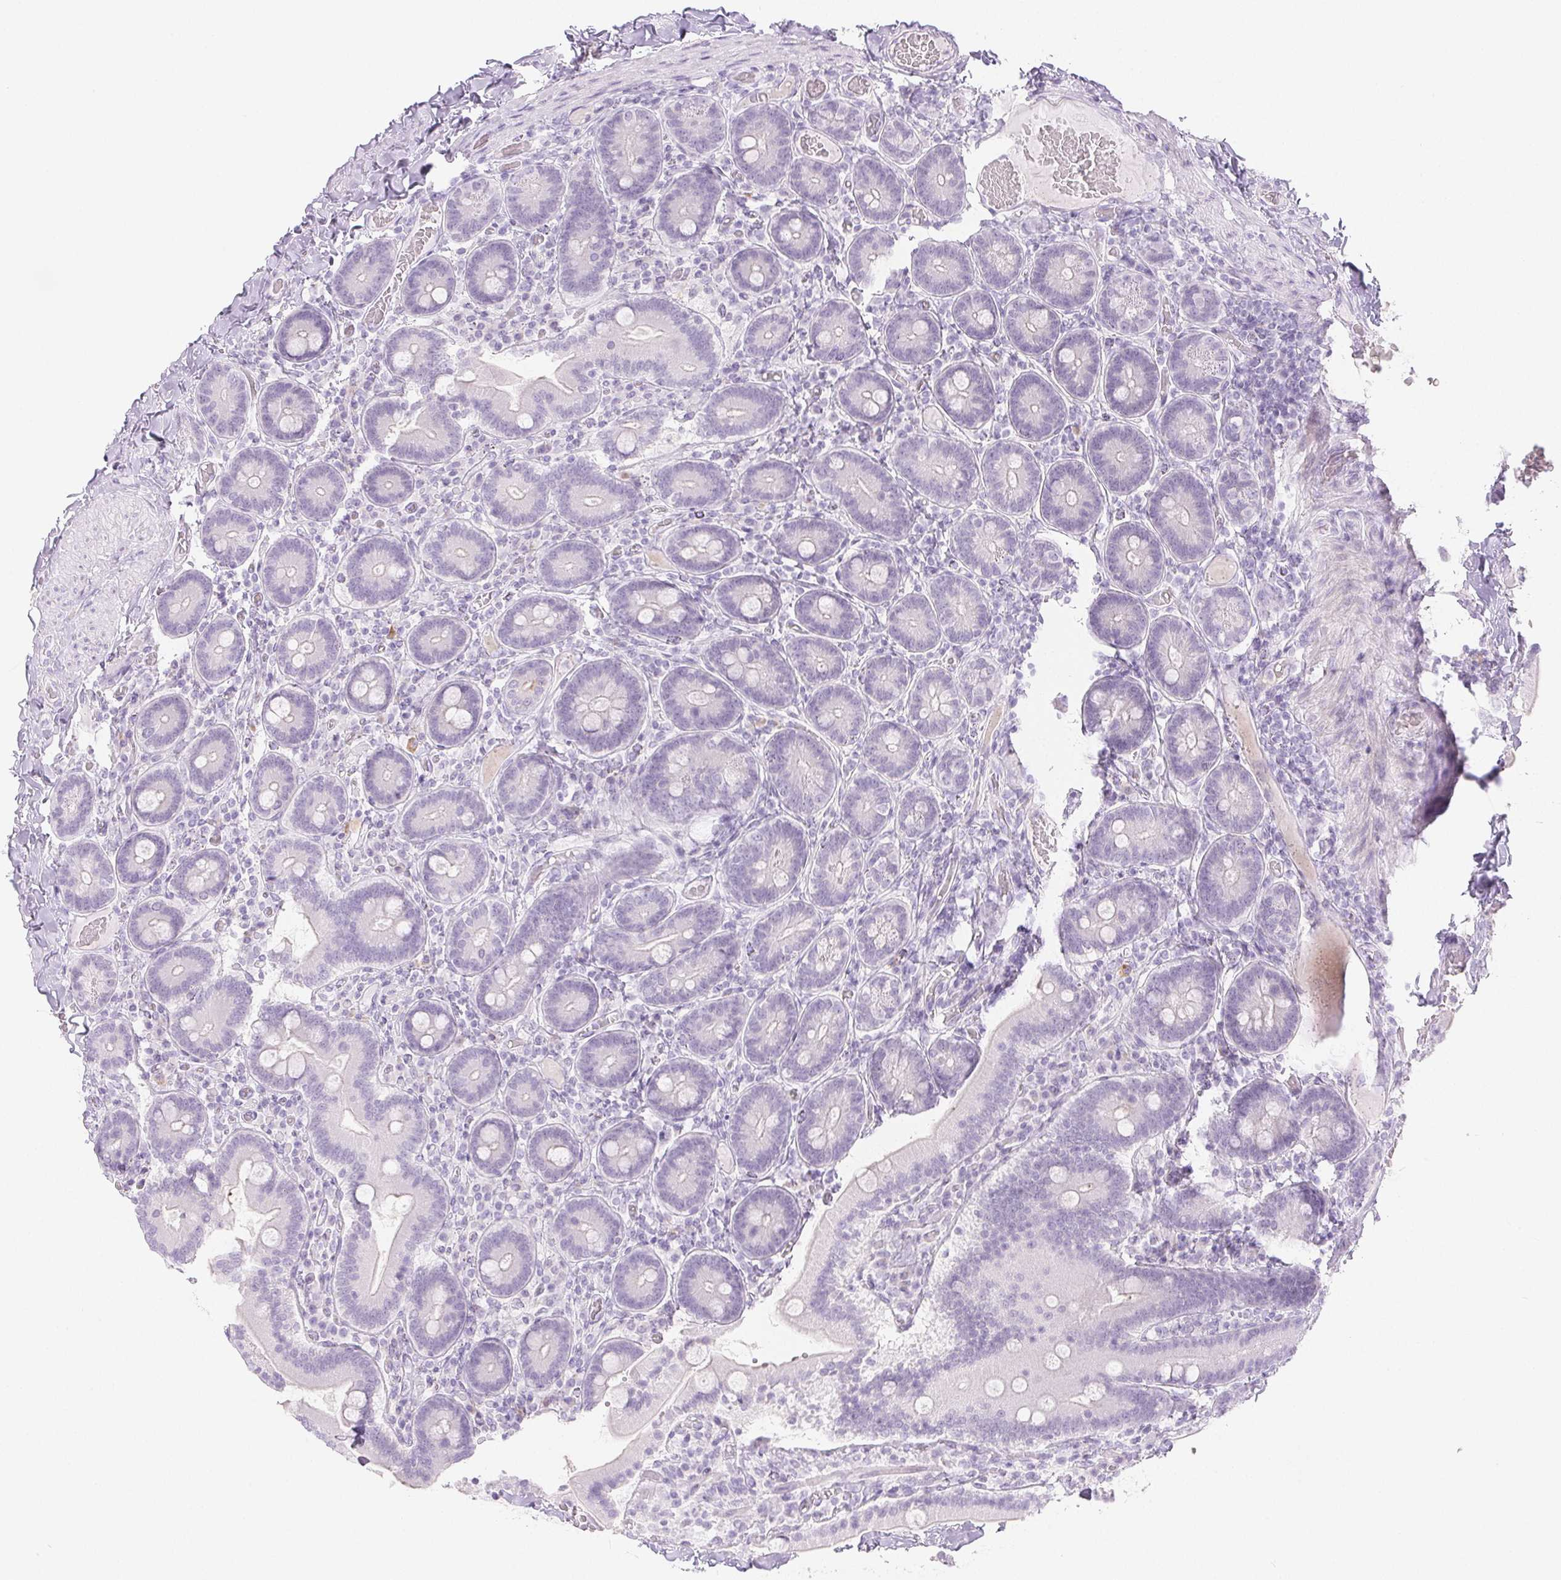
{"staining": {"intensity": "negative", "quantity": "none", "location": "none"}, "tissue": "duodenum", "cell_type": "Glandular cells", "image_type": "normal", "snomed": [{"axis": "morphology", "description": "Normal tissue, NOS"}, {"axis": "topography", "description": "Duodenum"}], "caption": "Normal duodenum was stained to show a protein in brown. There is no significant positivity in glandular cells.", "gene": "PI3", "patient": {"sex": "female", "age": 62}}